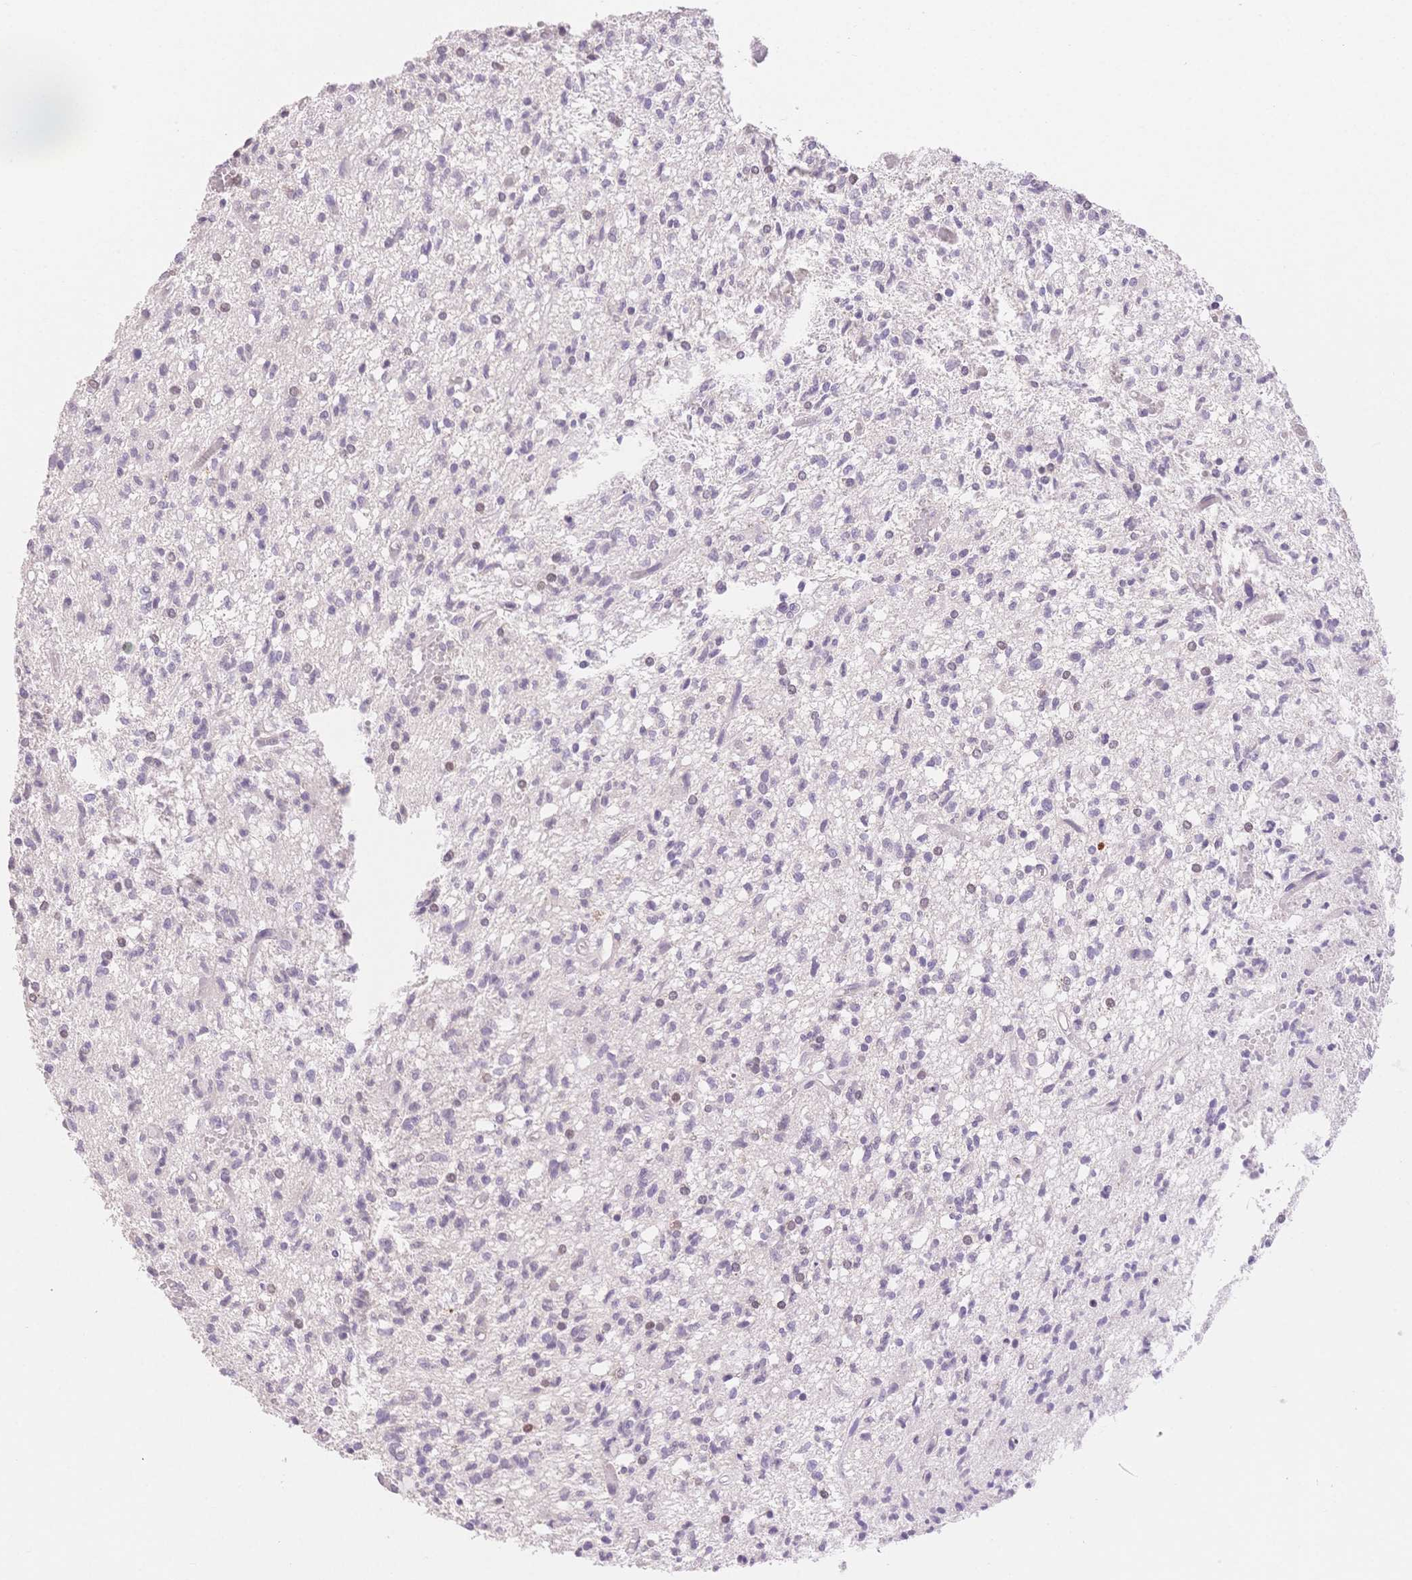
{"staining": {"intensity": "negative", "quantity": "none", "location": "none"}, "tissue": "glioma", "cell_type": "Tumor cells", "image_type": "cancer", "snomed": [{"axis": "morphology", "description": "Glioma, malignant, Low grade"}, {"axis": "topography", "description": "Brain"}], "caption": "An image of human glioma is negative for staining in tumor cells.", "gene": "SUV39H2", "patient": {"sex": "male", "age": 64}}